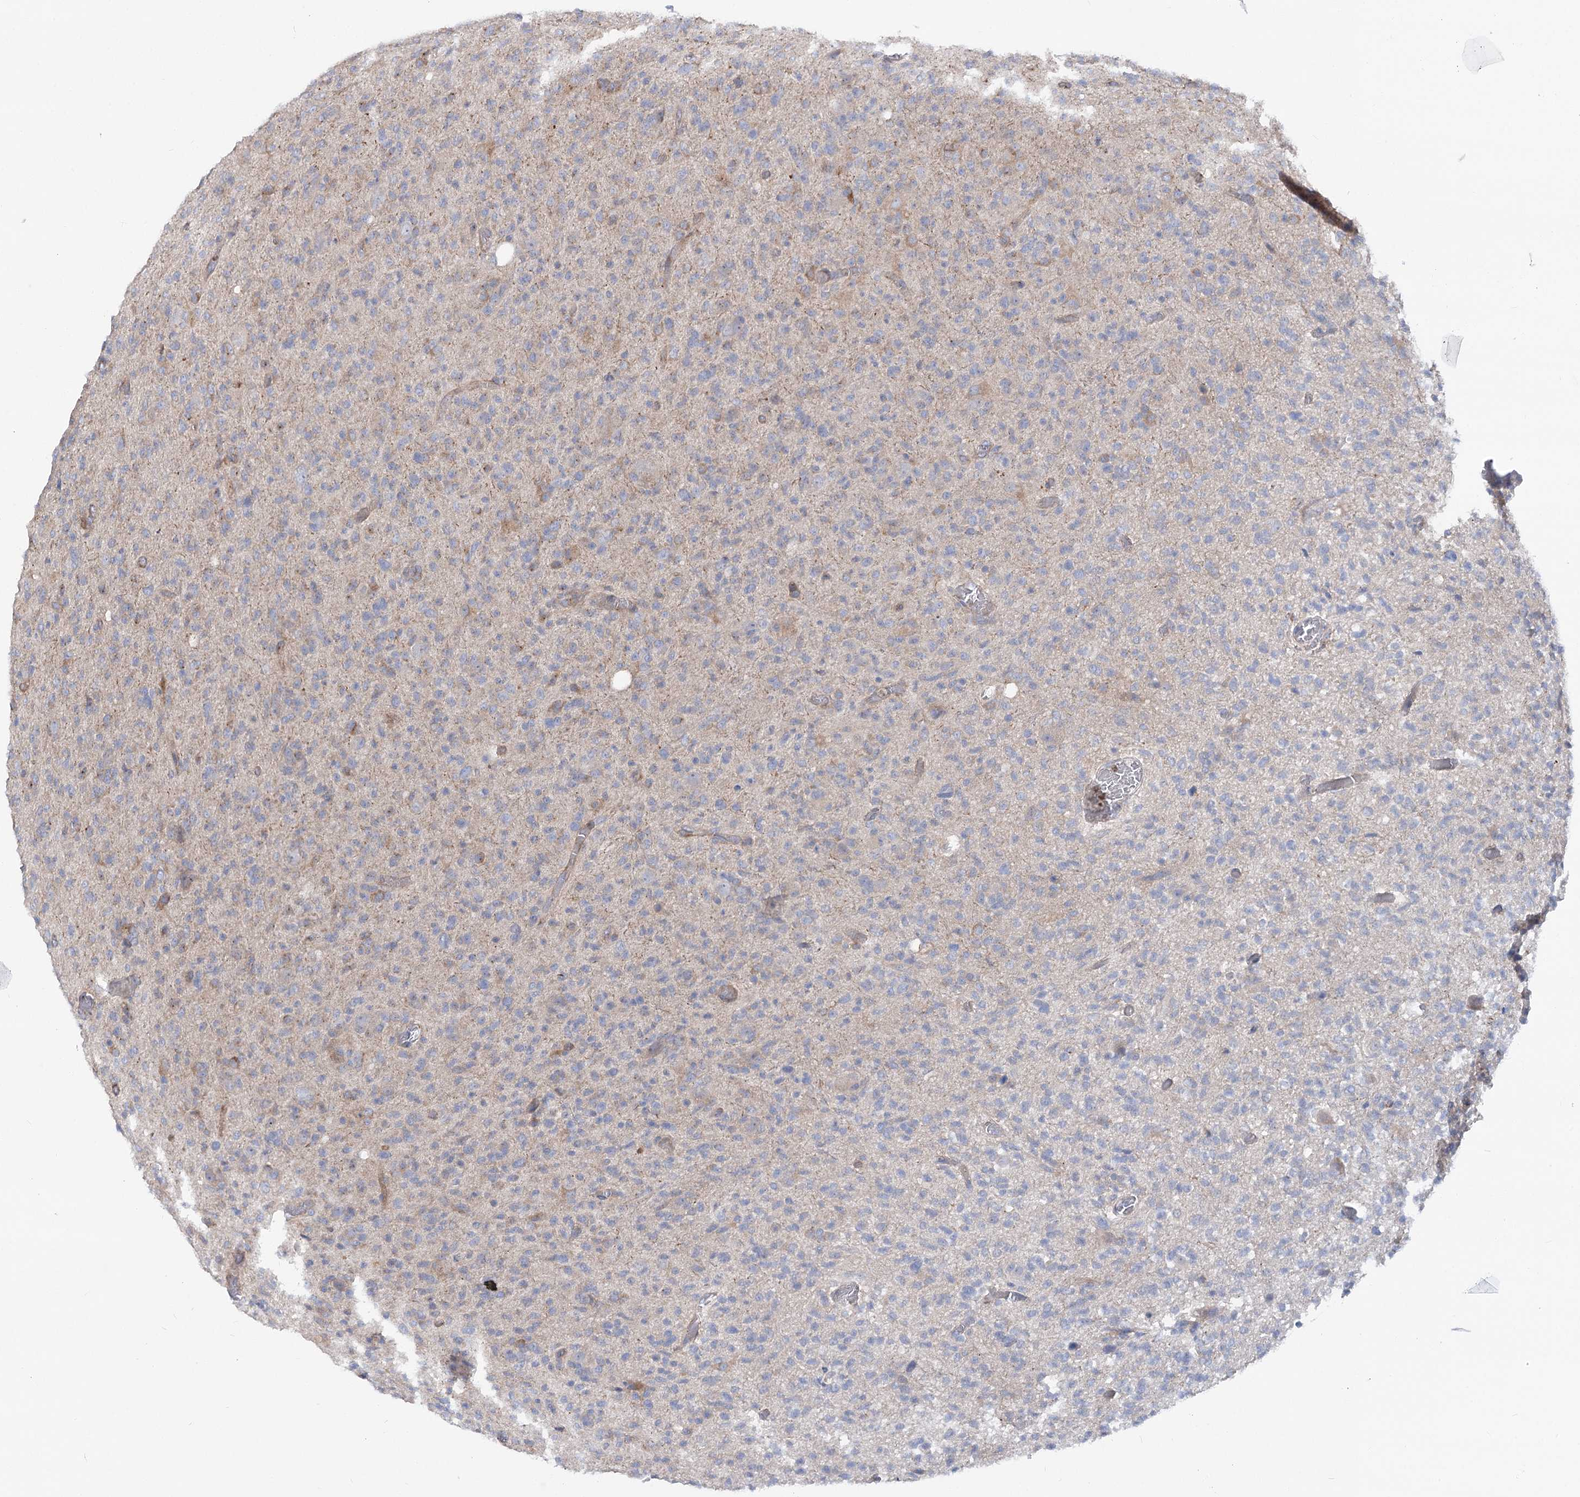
{"staining": {"intensity": "negative", "quantity": "none", "location": "none"}, "tissue": "glioma", "cell_type": "Tumor cells", "image_type": "cancer", "snomed": [{"axis": "morphology", "description": "Glioma, malignant, High grade"}, {"axis": "topography", "description": "Brain"}], "caption": "DAB (3,3'-diaminobenzidine) immunohistochemical staining of malignant high-grade glioma reveals no significant staining in tumor cells. The staining was performed using DAB to visualize the protein expression in brown, while the nuclei were stained in blue with hematoxylin (Magnification: 20x).", "gene": "SCN11A", "patient": {"sex": "female", "age": 57}}